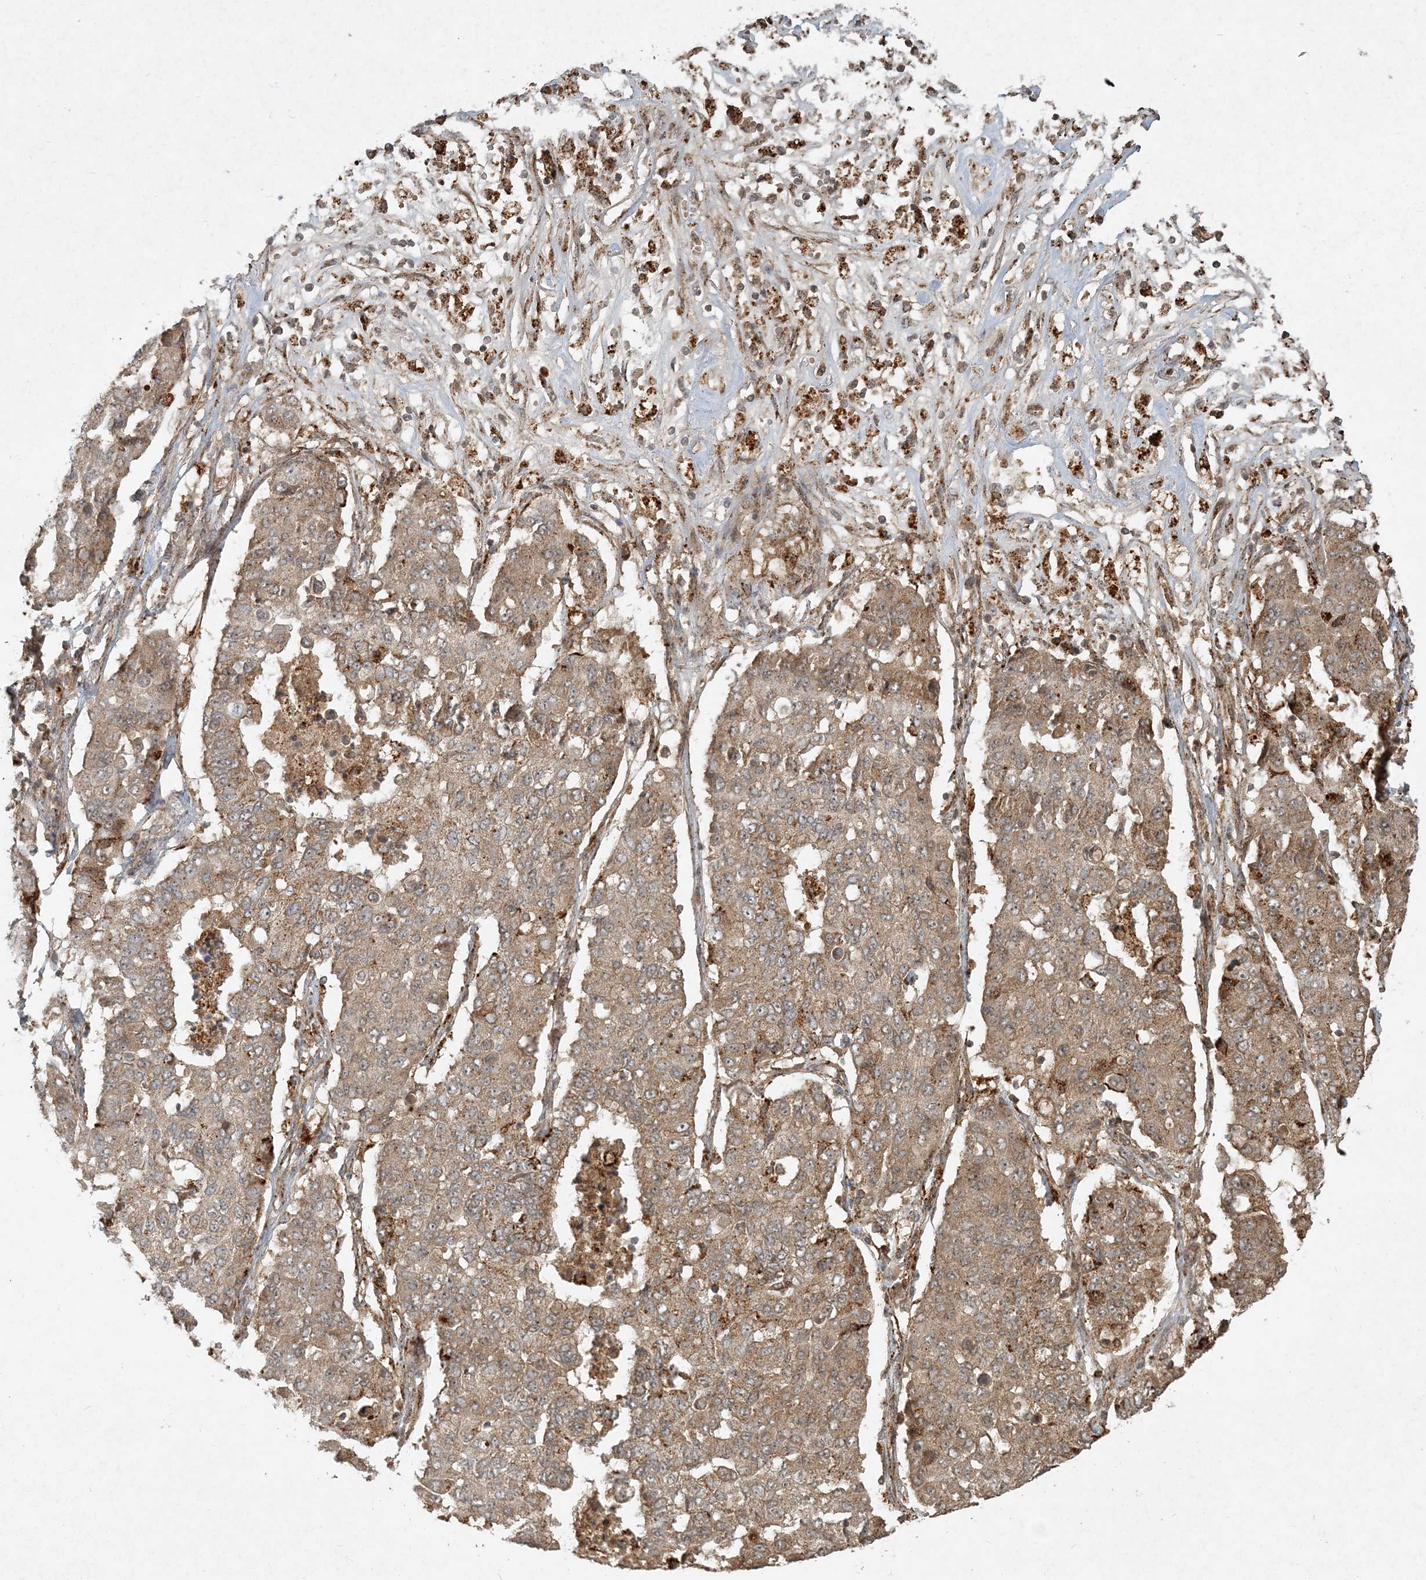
{"staining": {"intensity": "weak", "quantity": "25%-75%", "location": "cytoplasmic/membranous"}, "tissue": "lung cancer", "cell_type": "Tumor cells", "image_type": "cancer", "snomed": [{"axis": "morphology", "description": "Squamous cell carcinoma, NOS"}, {"axis": "topography", "description": "Lung"}], "caption": "The micrograph reveals staining of squamous cell carcinoma (lung), revealing weak cytoplasmic/membranous protein staining (brown color) within tumor cells.", "gene": "NARS1", "patient": {"sex": "male", "age": 74}}